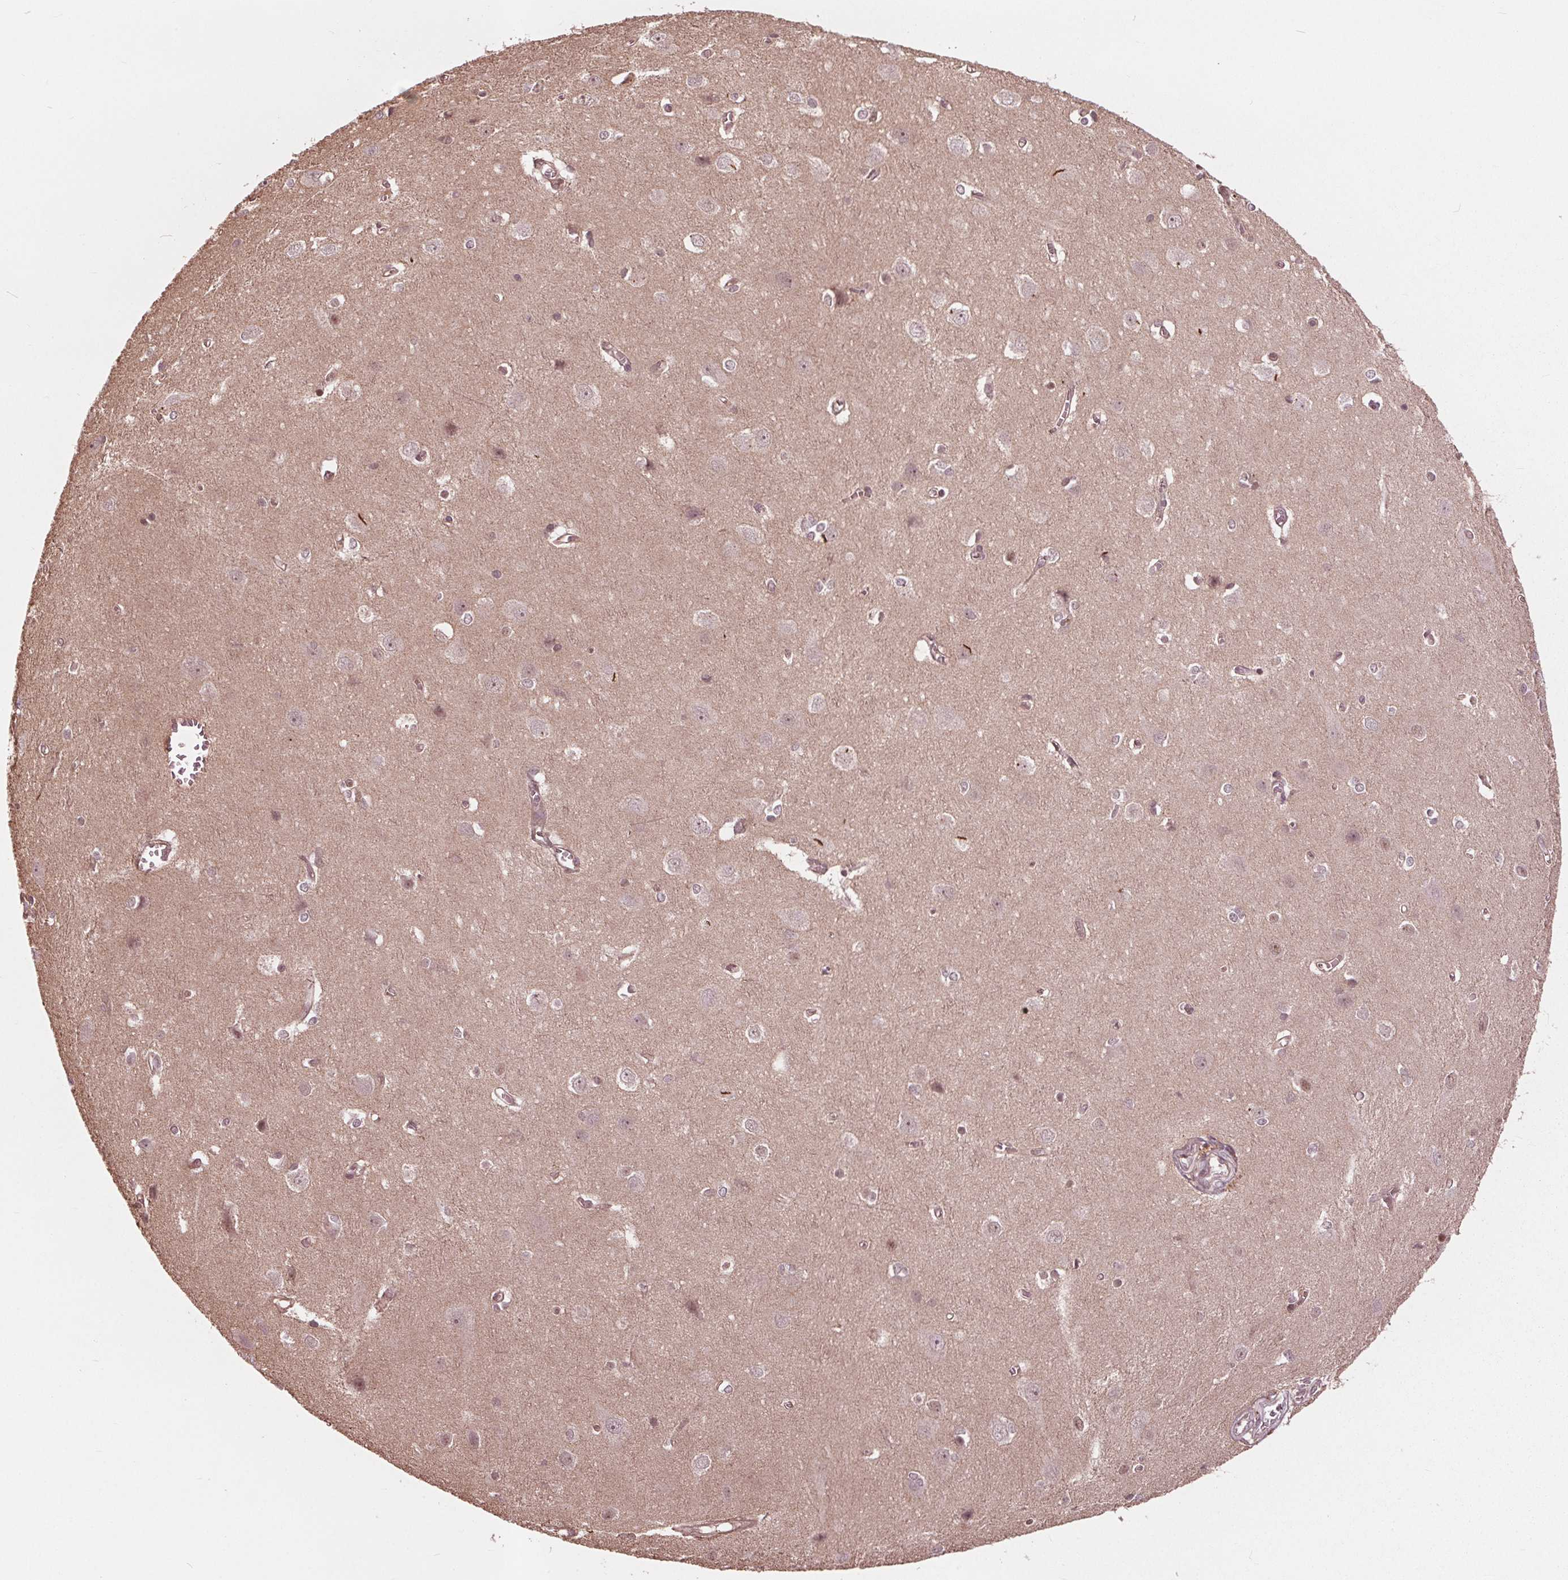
{"staining": {"intensity": "weak", "quantity": "25%-75%", "location": "cytoplasmic/membranous"}, "tissue": "cerebral cortex", "cell_type": "Endothelial cells", "image_type": "normal", "snomed": [{"axis": "morphology", "description": "Normal tissue, NOS"}, {"axis": "topography", "description": "Cerebral cortex"}], "caption": "Endothelial cells demonstrate low levels of weak cytoplasmic/membranous expression in approximately 25%-75% of cells in unremarkable cerebral cortex. The protein is stained brown, and the nuclei are stained in blue (DAB (3,3'-diaminobenzidine) IHC with brightfield microscopy, high magnification).", "gene": "BTBD1", "patient": {"sex": "male", "age": 37}}